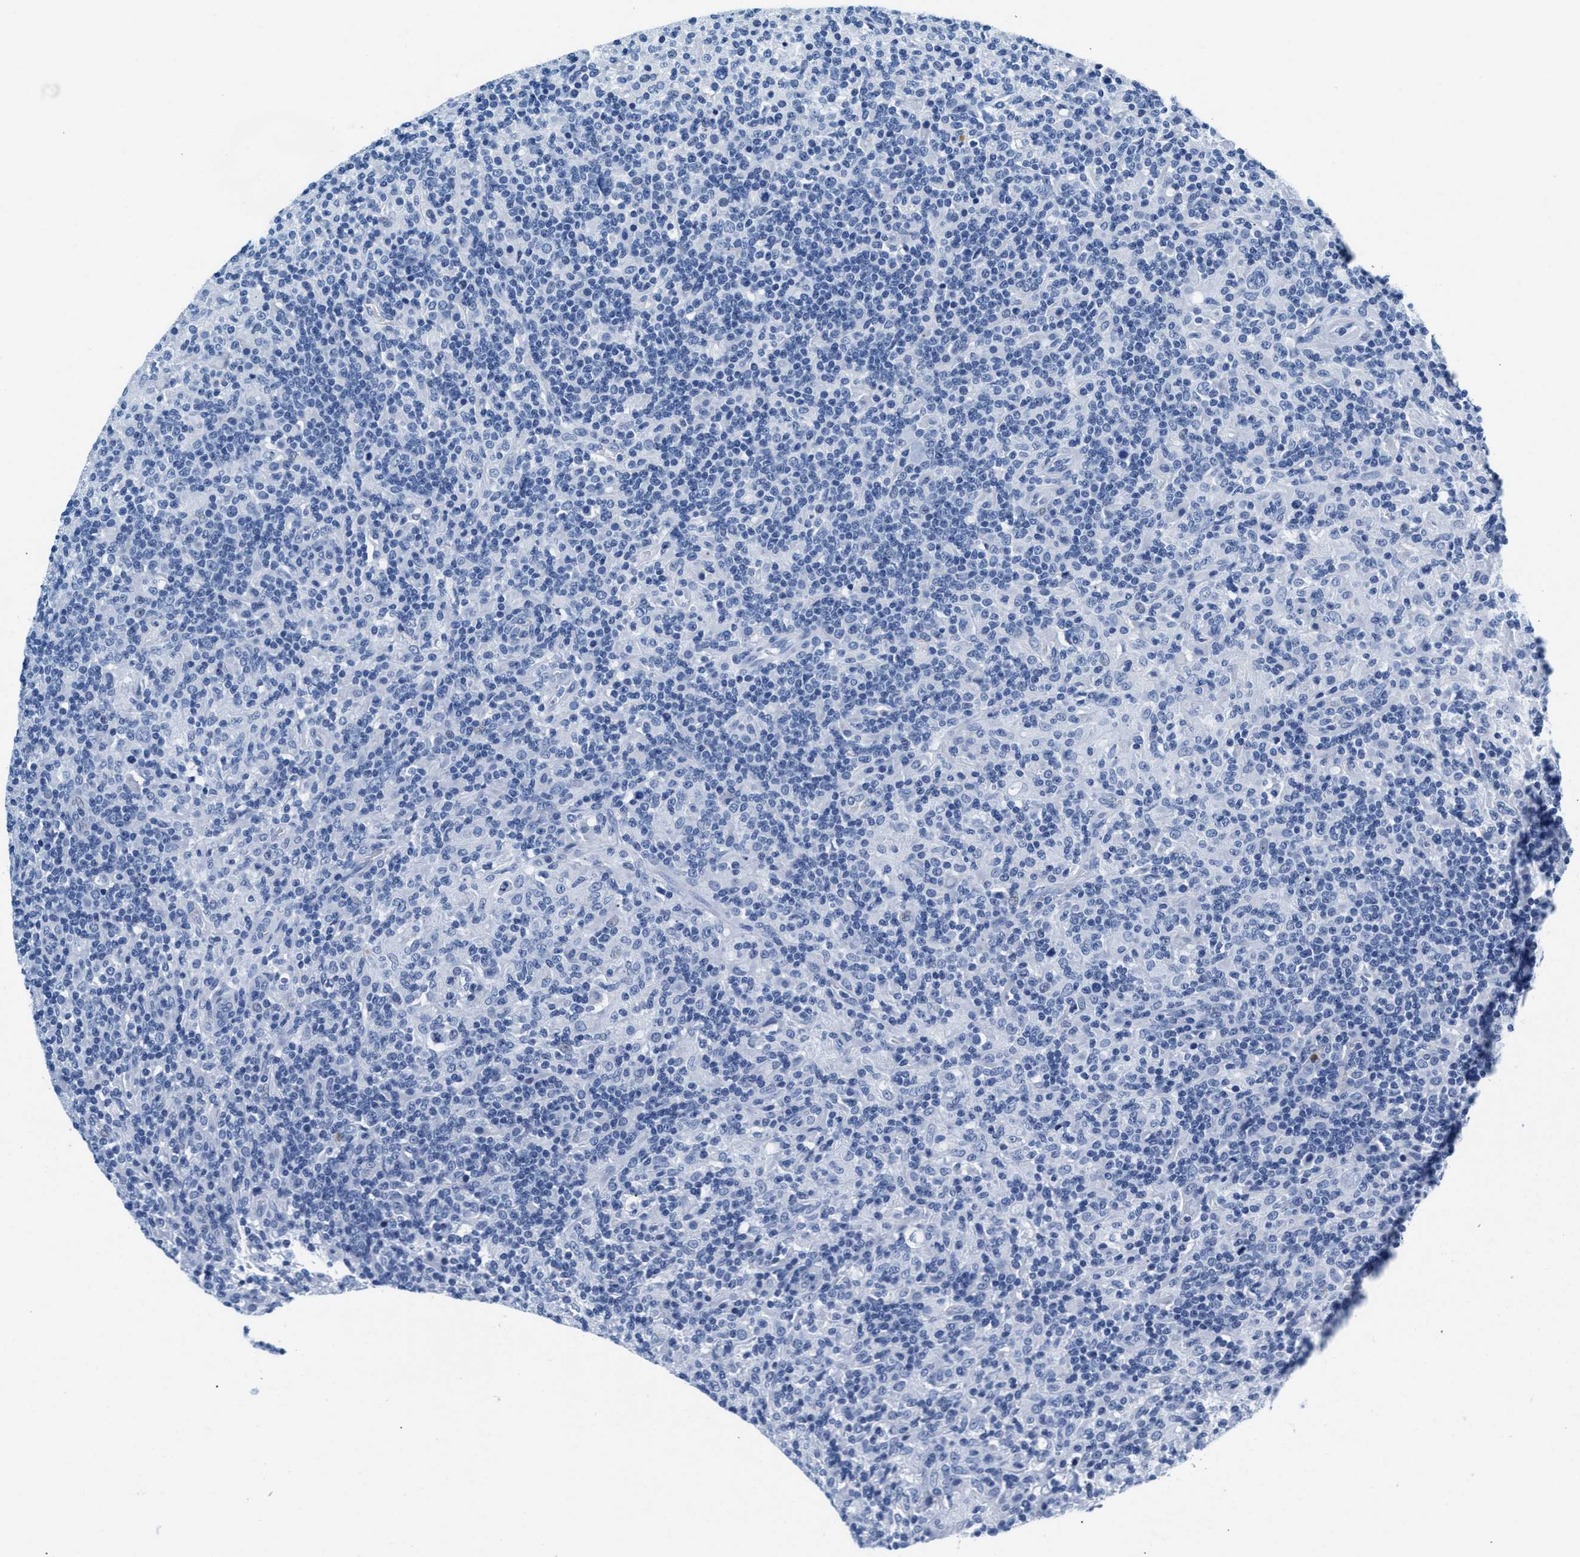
{"staining": {"intensity": "negative", "quantity": "none", "location": "none"}, "tissue": "lymphoma", "cell_type": "Tumor cells", "image_type": "cancer", "snomed": [{"axis": "morphology", "description": "Hodgkin's disease, NOS"}, {"axis": "topography", "description": "Lymph node"}], "caption": "Tumor cells are negative for brown protein staining in lymphoma.", "gene": "MMP8", "patient": {"sex": "male", "age": 70}}